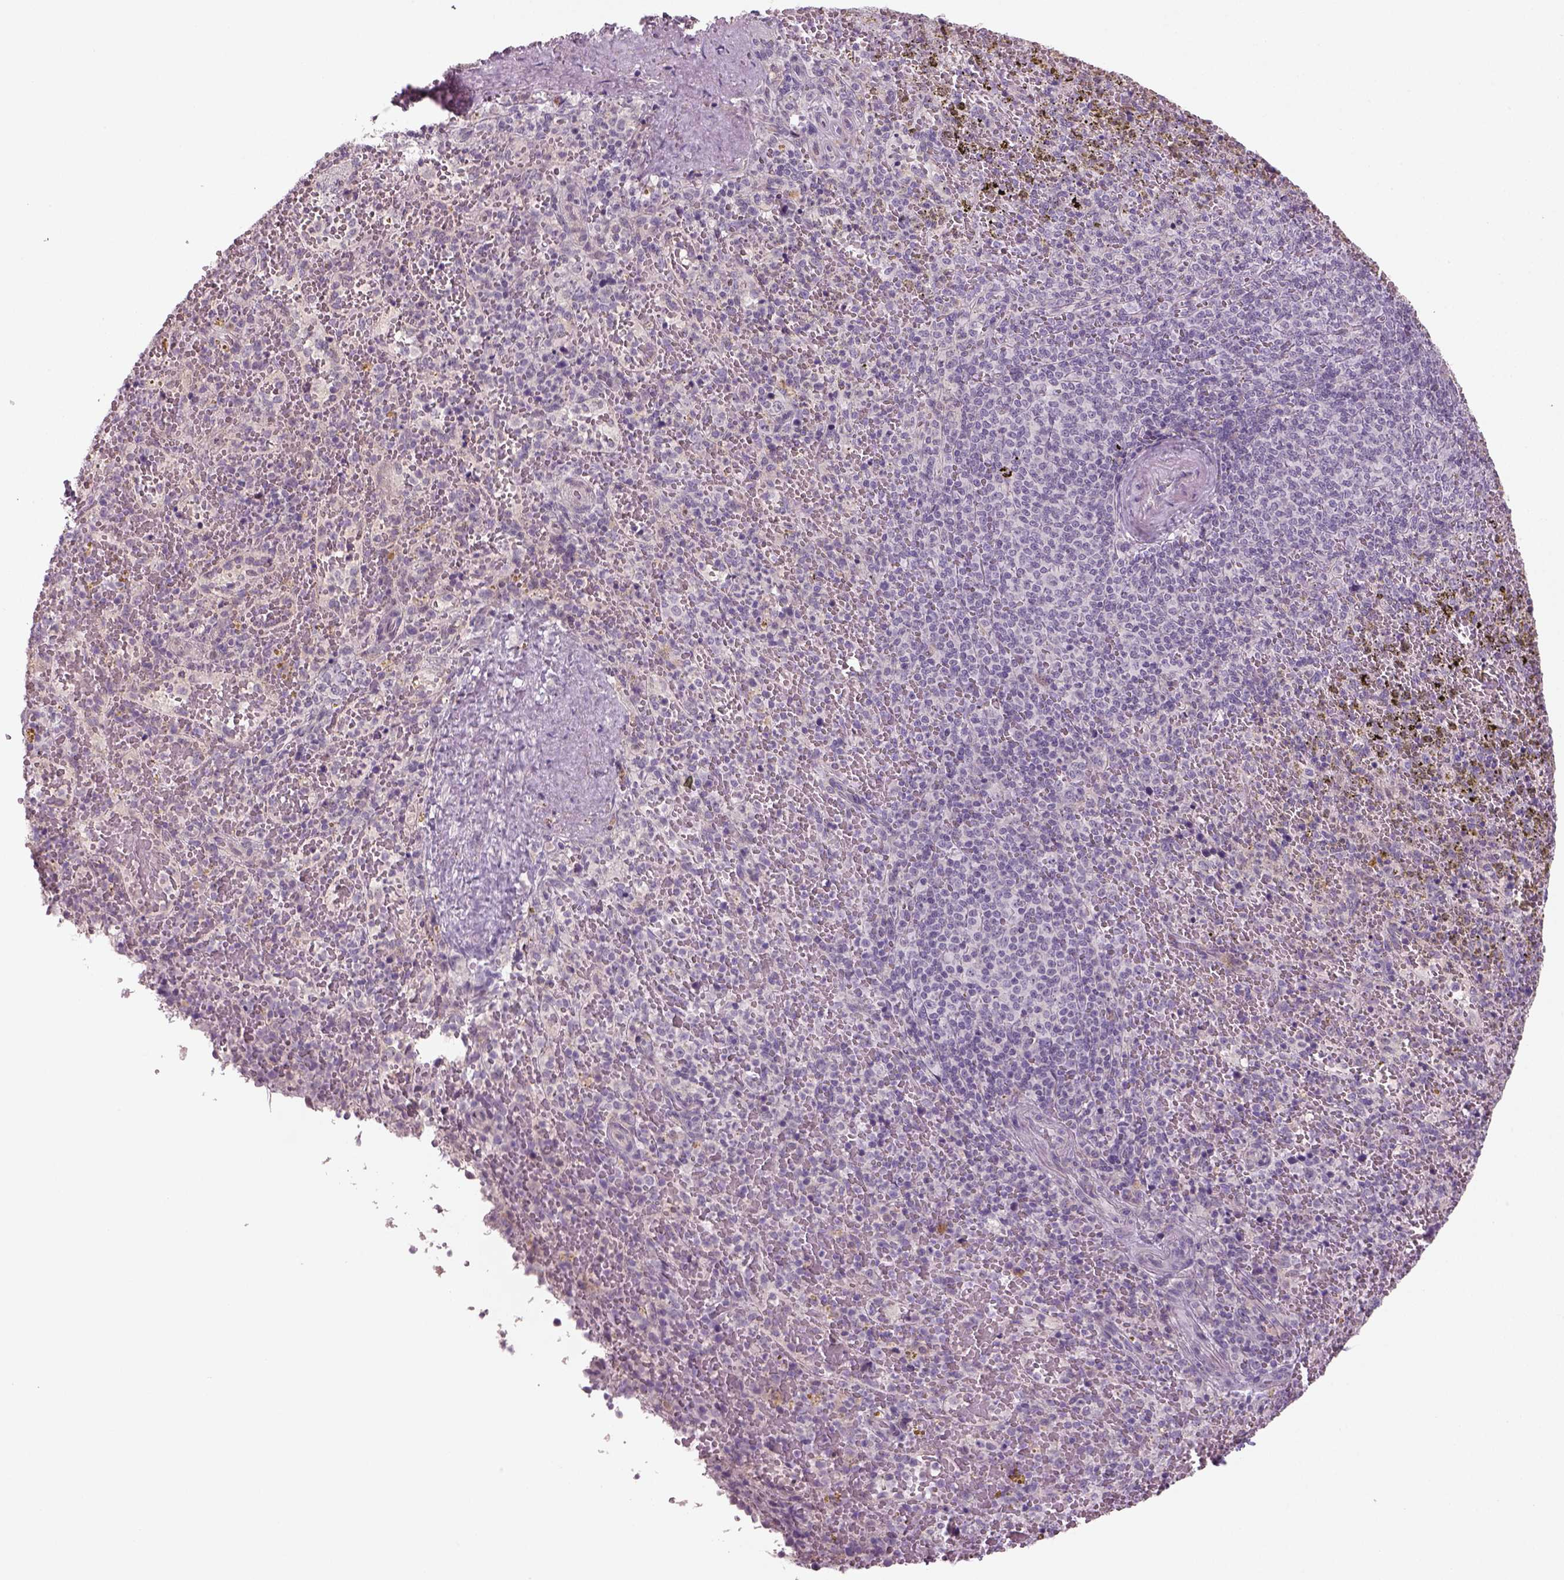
{"staining": {"intensity": "negative", "quantity": "none", "location": "none"}, "tissue": "spleen", "cell_type": "Cells in red pulp", "image_type": "normal", "snomed": [{"axis": "morphology", "description": "Normal tissue, NOS"}, {"axis": "topography", "description": "Spleen"}], "caption": "Immunohistochemistry of normal spleen demonstrates no expression in cells in red pulp. (DAB (3,3'-diaminobenzidine) immunohistochemistry (IHC) visualized using brightfield microscopy, high magnification).", "gene": "PENK", "patient": {"sex": "female", "age": 50}}